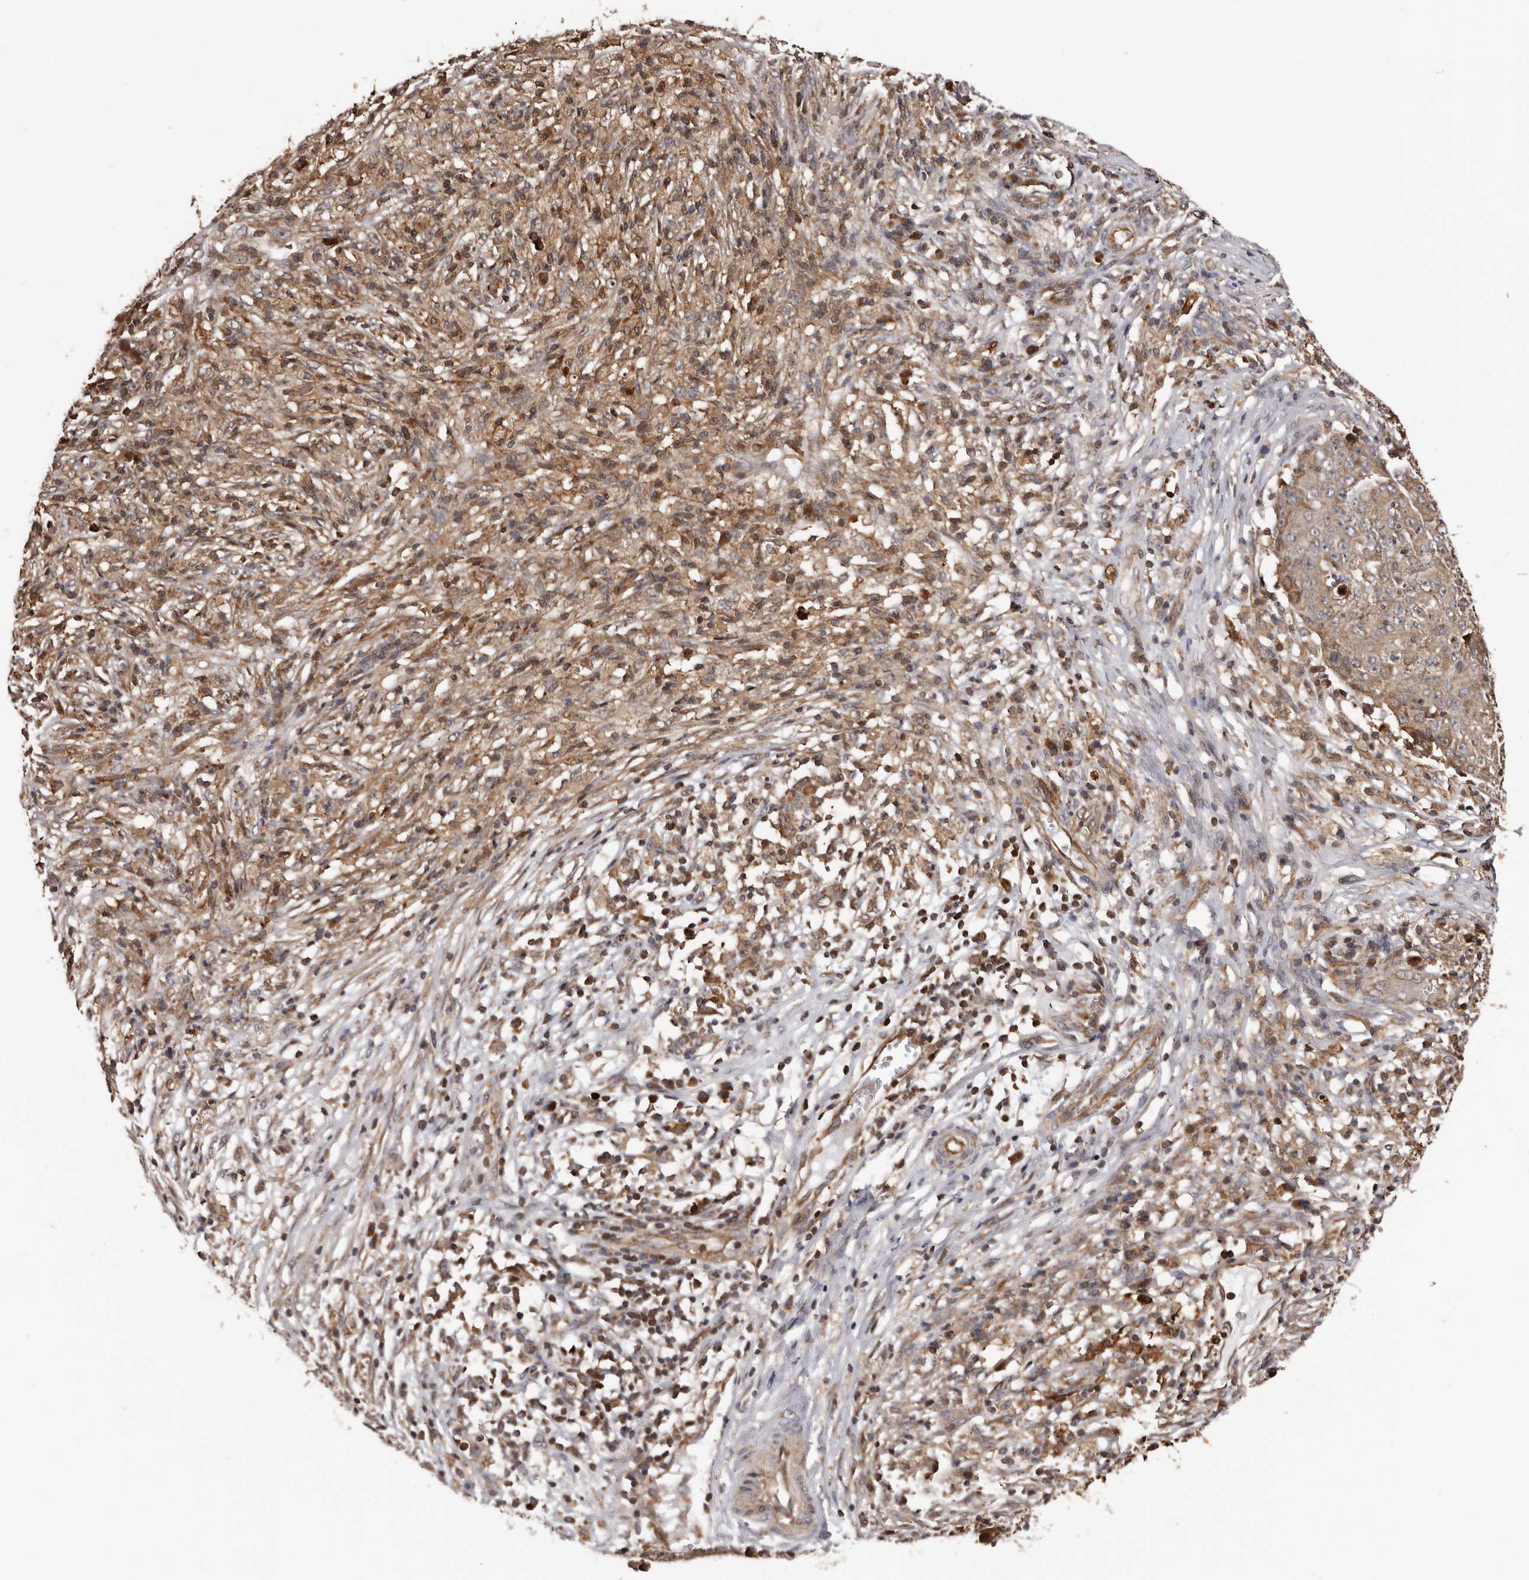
{"staining": {"intensity": "weak", "quantity": ">75%", "location": "cytoplasmic/membranous"}, "tissue": "ovarian cancer", "cell_type": "Tumor cells", "image_type": "cancer", "snomed": [{"axis": "morphology", "description": "Carcinoma, endometroid"}, {"axis": "topography", "description": "Ovary"}], "caption": "An image of ovarian endometroid carcinoma stained for a protein demonstrates weak cytoplasmic/membranous brown staining in tumor cells.", "gene": "ADAMTS2", "patient": {"sex": "female", "age": 42}}